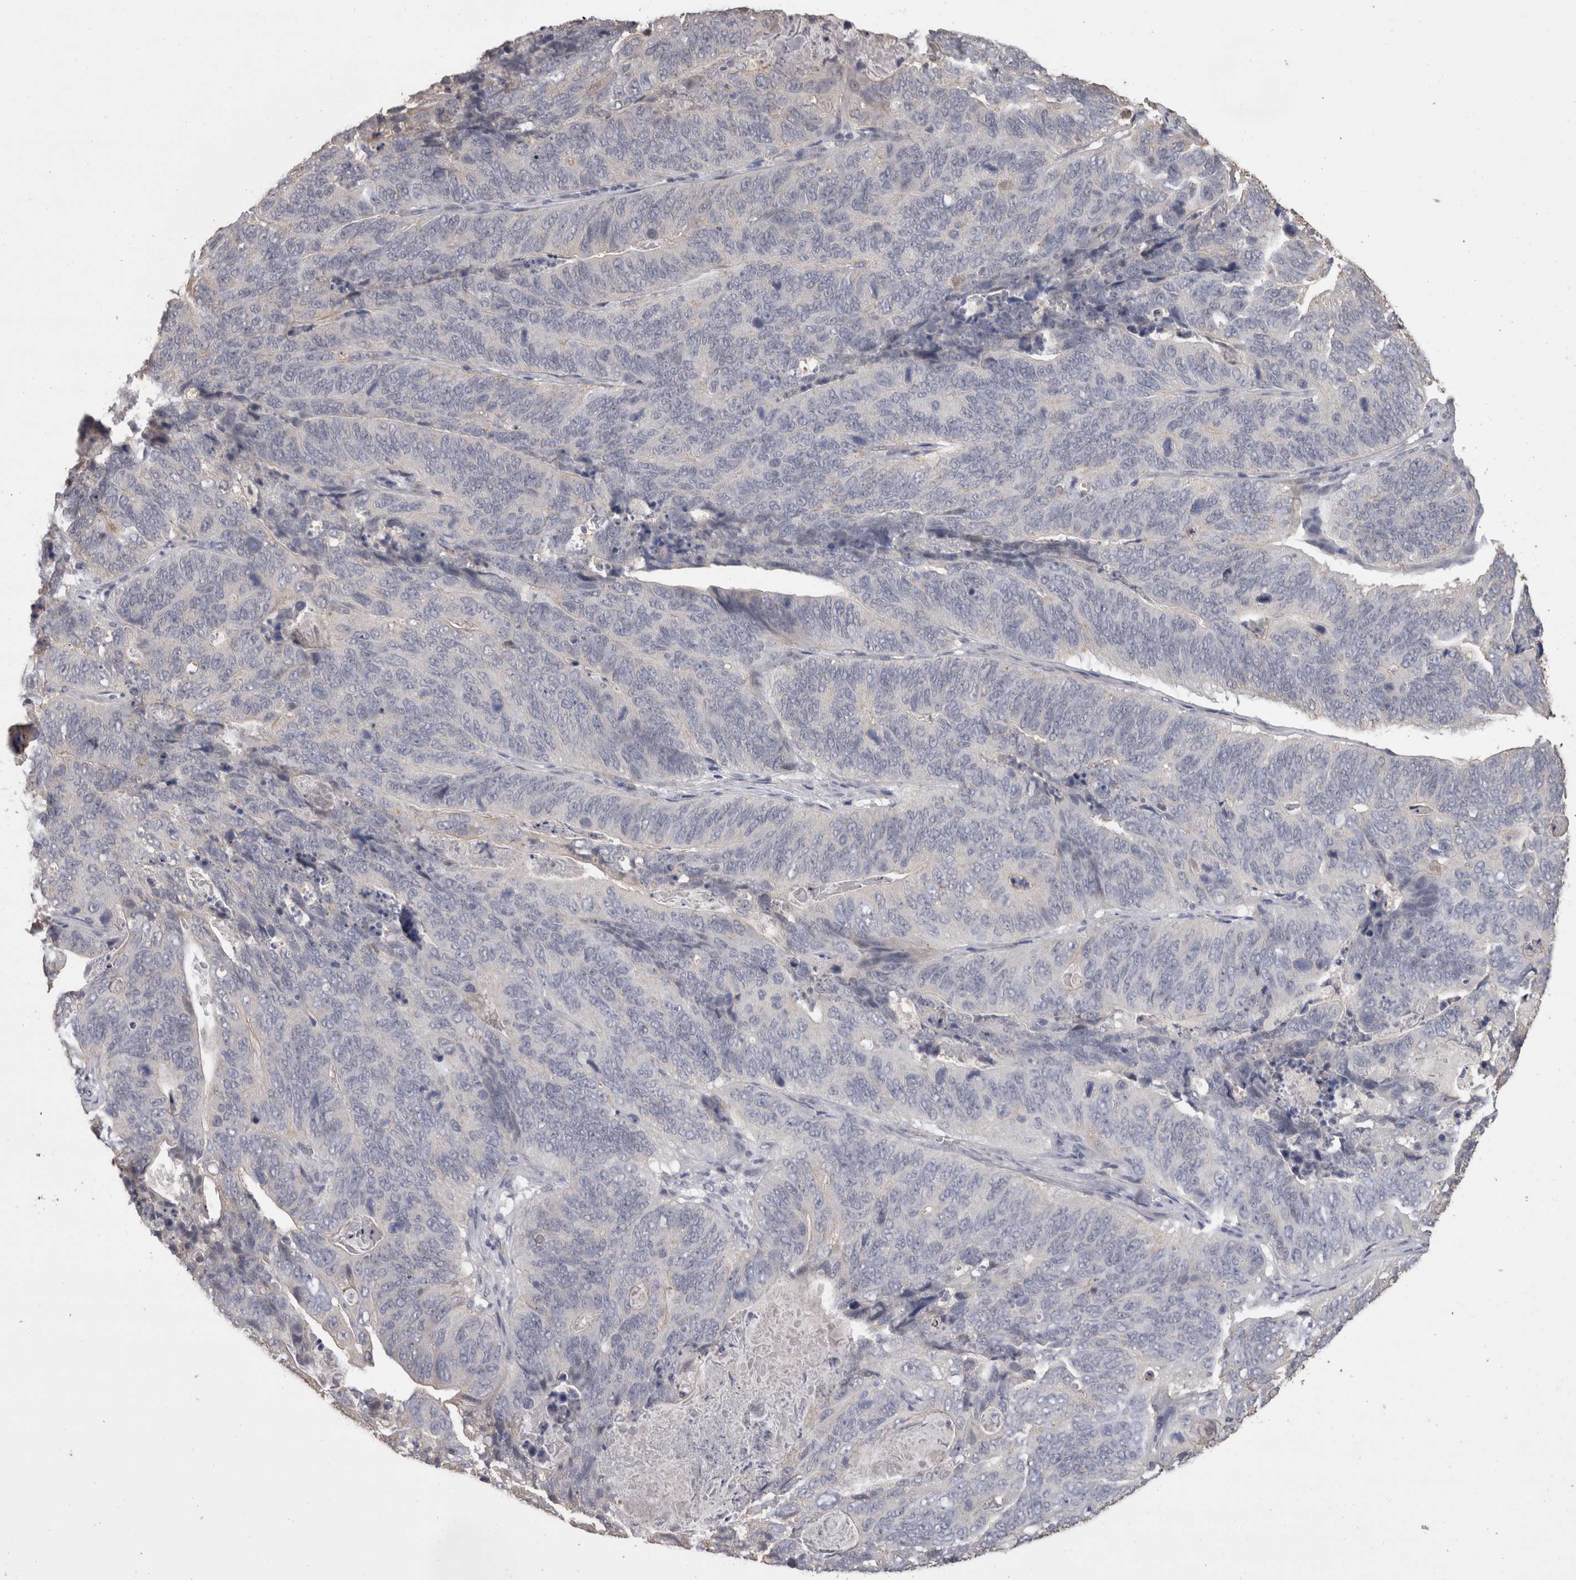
{"staining": {"intensity": "negative", "quantity": "none", "location": "none"}, "tissue": "stomach cancer", "cell_type": "Tumor cells", "image_type": "cancer", "snomed": [{"axis": "morphology", "description": "Normal tissue, NOS"}, {"axis": "morphology", "description": "Adenocarcinoma, NOS"}, {"axis": "topography", "description": "Stomach"}], "caption": "Human stomach cancer stained for a protein using immunohistochemistry shows no staining in tumor cells.", "gene": "FHOD3", "patient": {"sex": "female", "age": 89}}